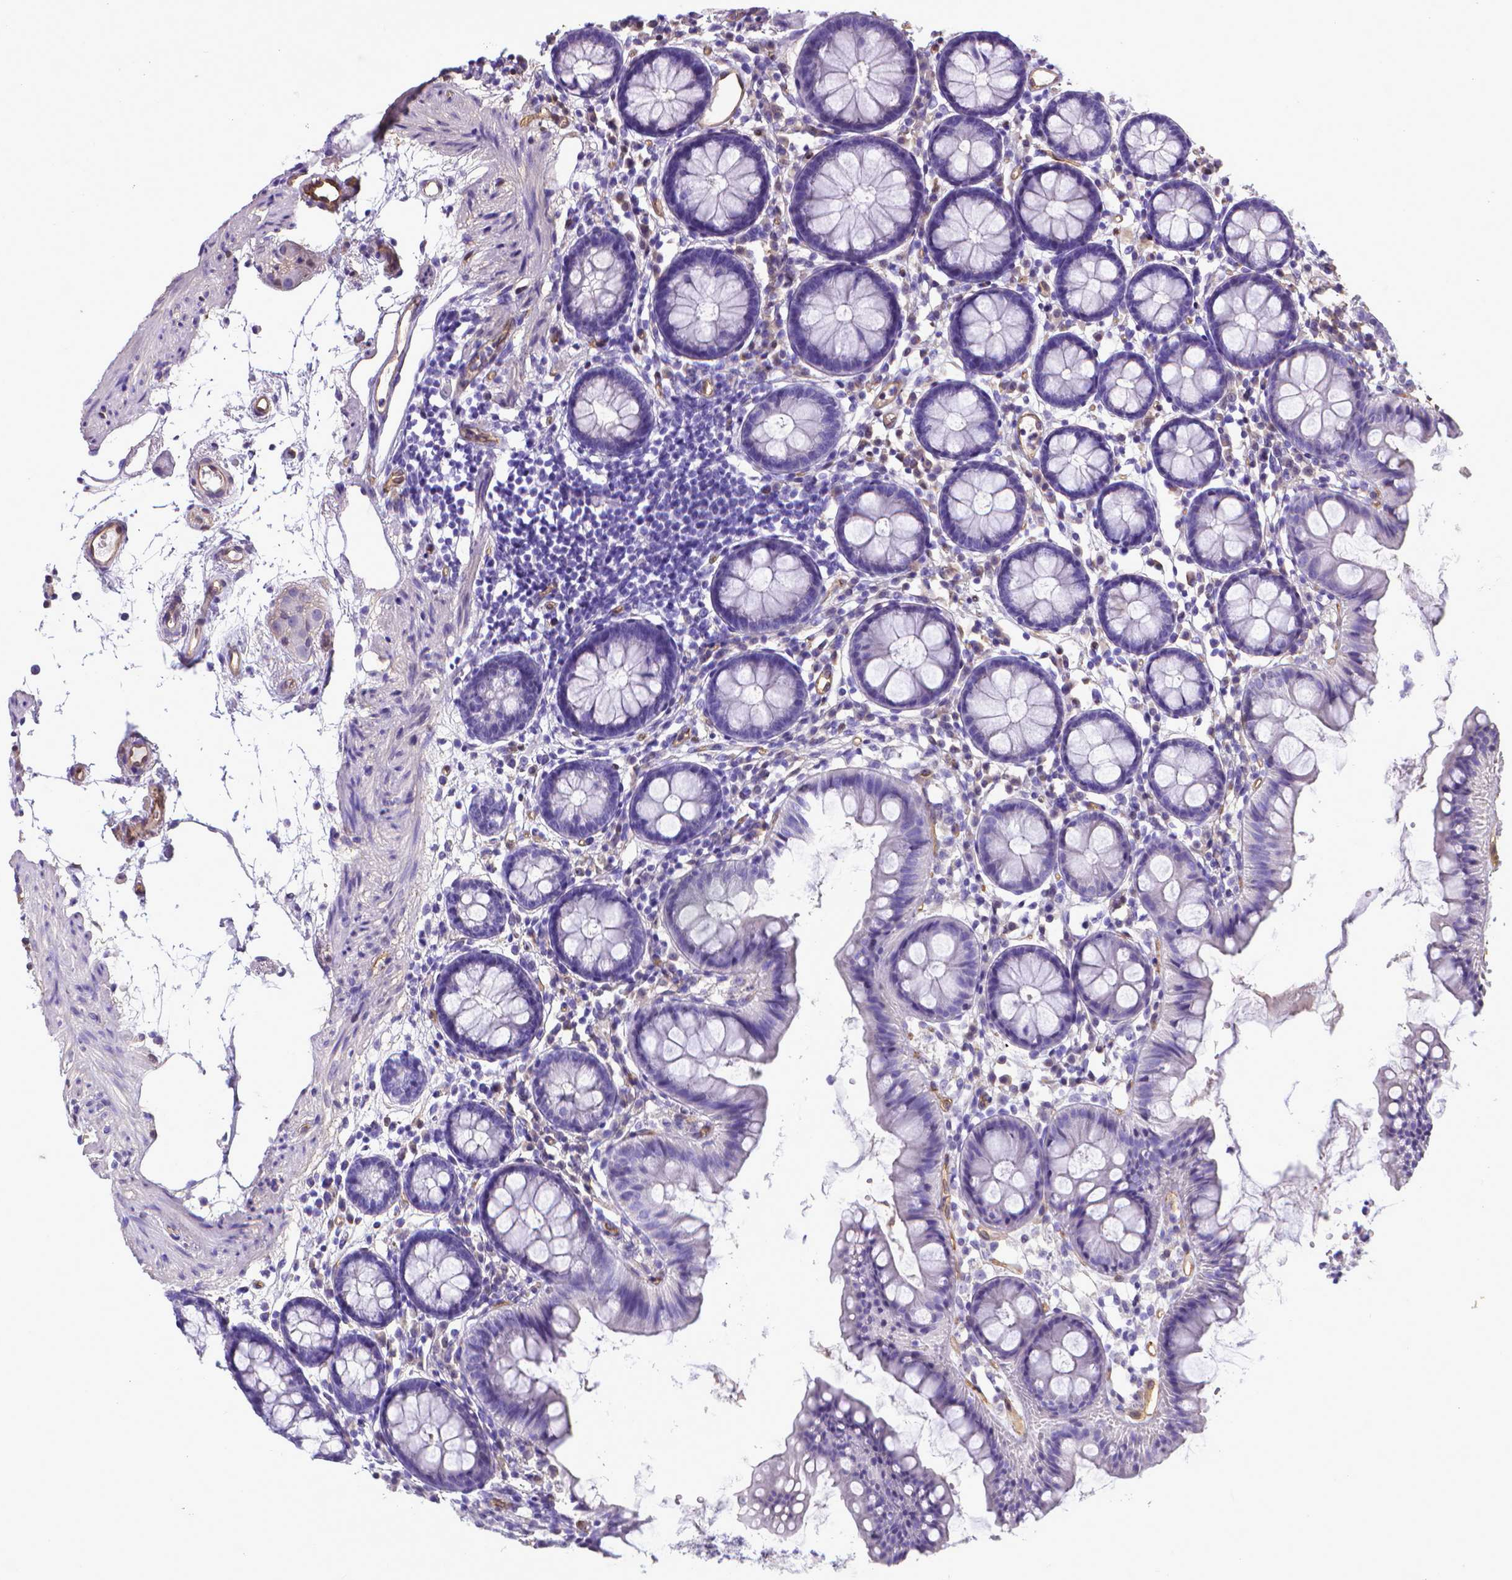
{"staining": {"intensity": "moderate", "quantity": "25%-75%", "location": "cytoplasmic/membranous"}, "tissue": "colon", "cell_type": "Endothelial cells", "image_type": "normal", "snomed": [{"axis": "morphology", "description": "Normal tissue, NOS"}, {"axis": "topography", "description": "Colon"}], "caption": "A micrograph of human colon stained for a protein reveals moderate cytoplasmic/membranous brown staining in endothelial cells.", "gene": "CLIC4", "patient": {"sex": "female", "age": 84}}